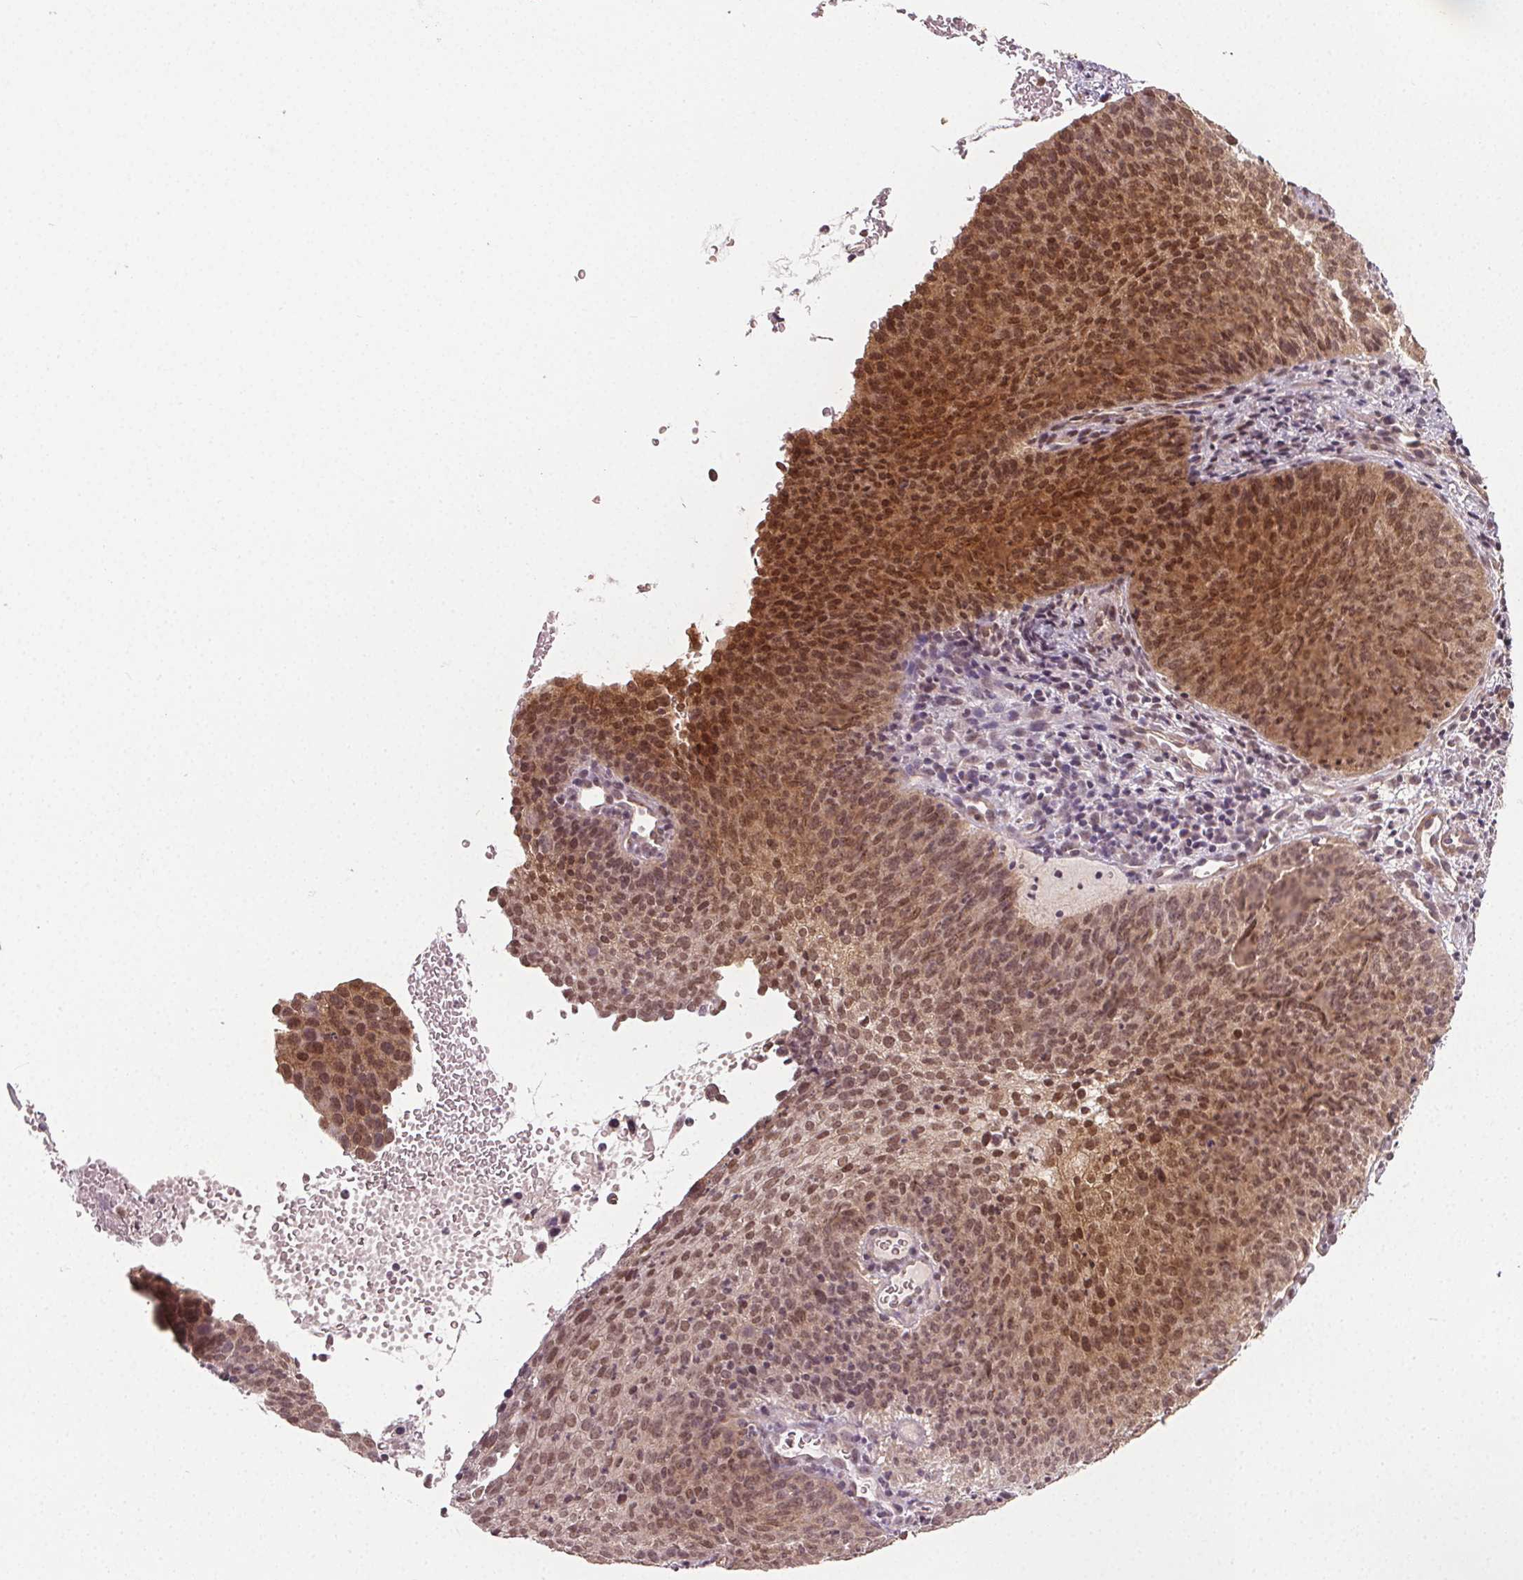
{"staining": {"intensity": "strong", "quantity": "25%-75%", "location": "cytoplasmic/membranous,nuclear"}, "tissue": "cervical cancer", "cell_type": "Tumor cells", "image_type": "cancer", "snomed": [{"axis": "morphology", "description": "Squamous cell carcinoma, NOS"}, {"axis": "topography", "description": "Cervix"}], "caption": "A brown stain highlights strong cytoplasmic/membranous and nuclear positivity of a protein in squamous cell carcinoma (cervical) tumor cells.", "gene": "PKP1", "patient": {"sex": "female", "age": 35}}